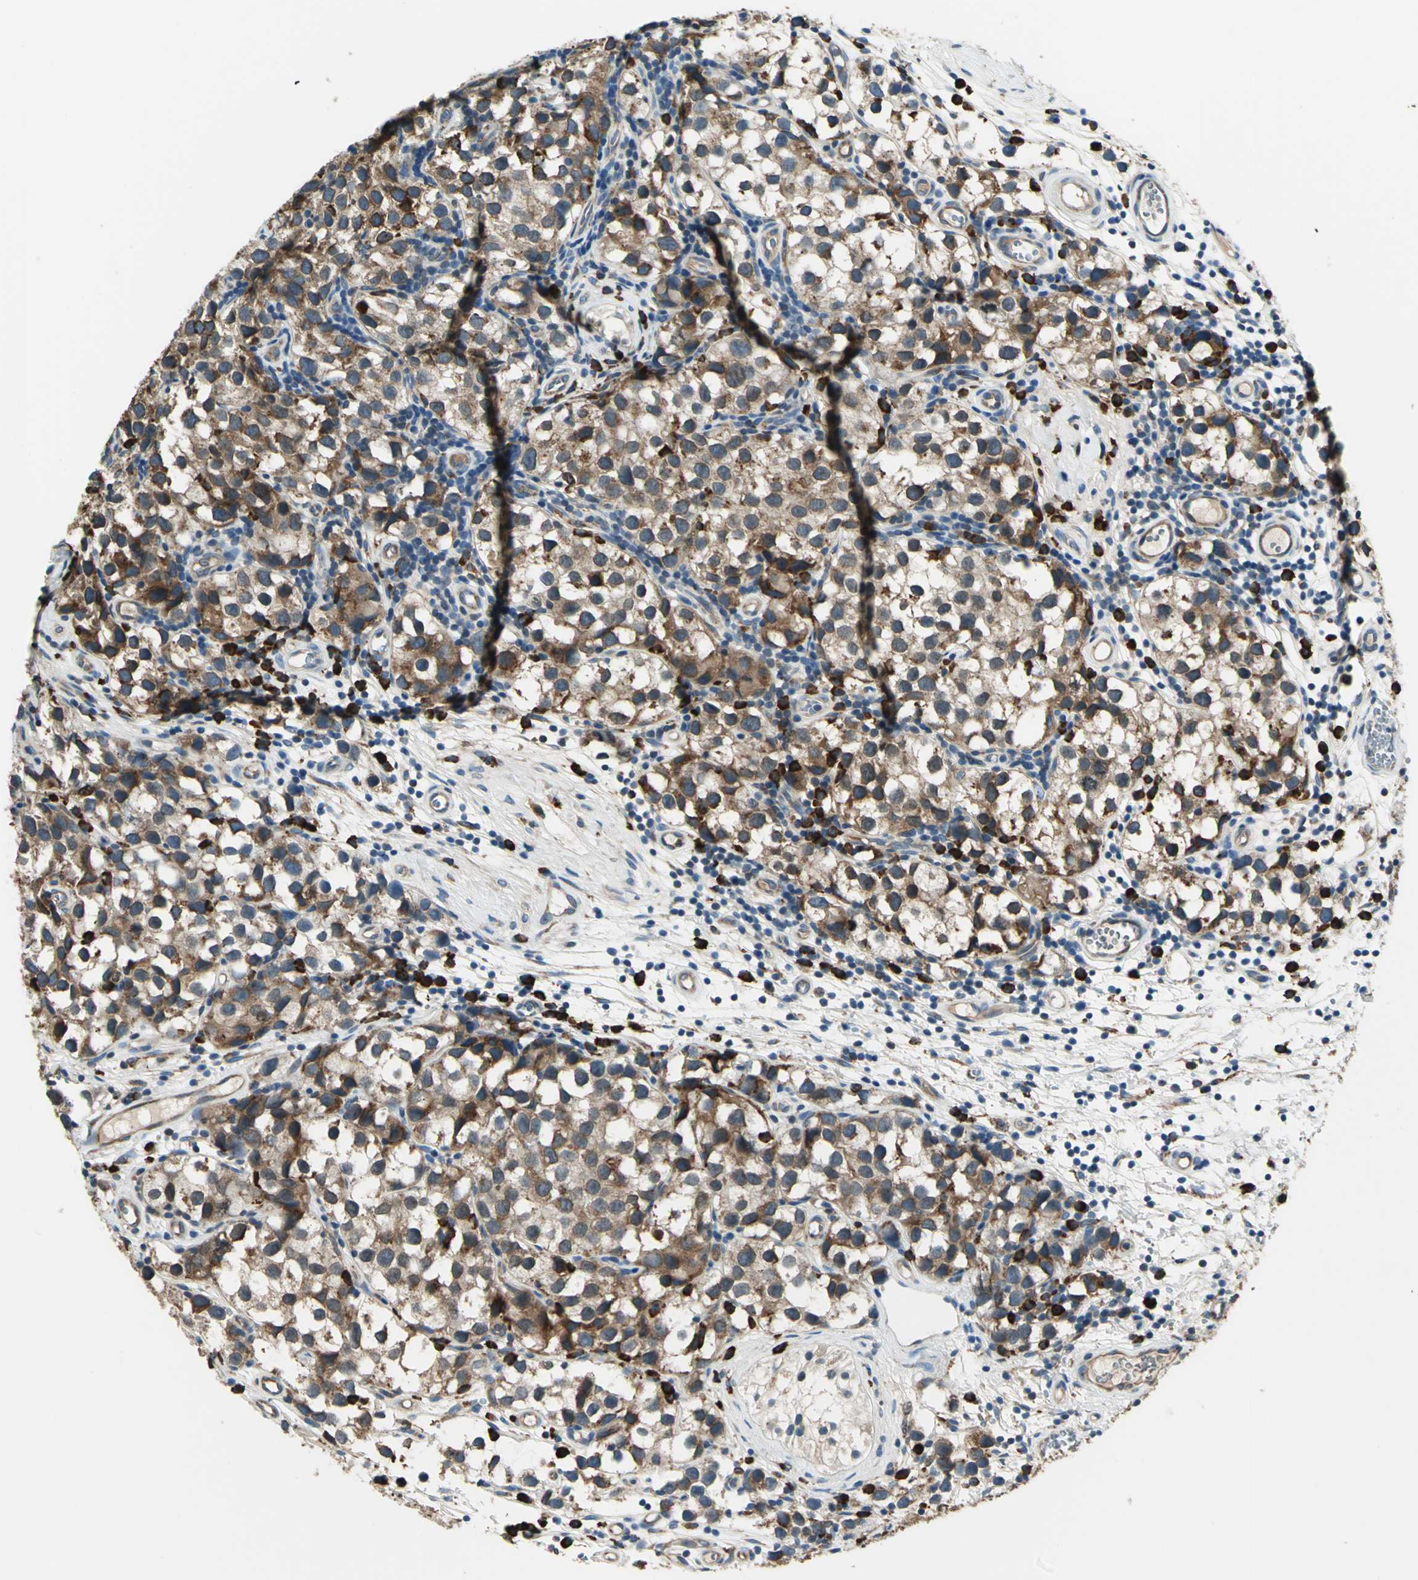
{"staining": {"intensity": "moderate", "quantity": ">75%", "location": "cytoplasmic/membranous"}, "tissue": "testis cancer", "cell_type": "Tumor cells", "image_type": "cancer", "snomed": [{"axis": "morphology", "description": "Seminoma, NOS"}, {"axis": "topography", "description": "Testis"}], "caption": "A brown stain shows moderate cytoplasmic/membranous staining of a protein in testis cancer (seminoma) tumor cells.", "gene": "PDIA4", "patient": {"sex": "male", "age": 39}}